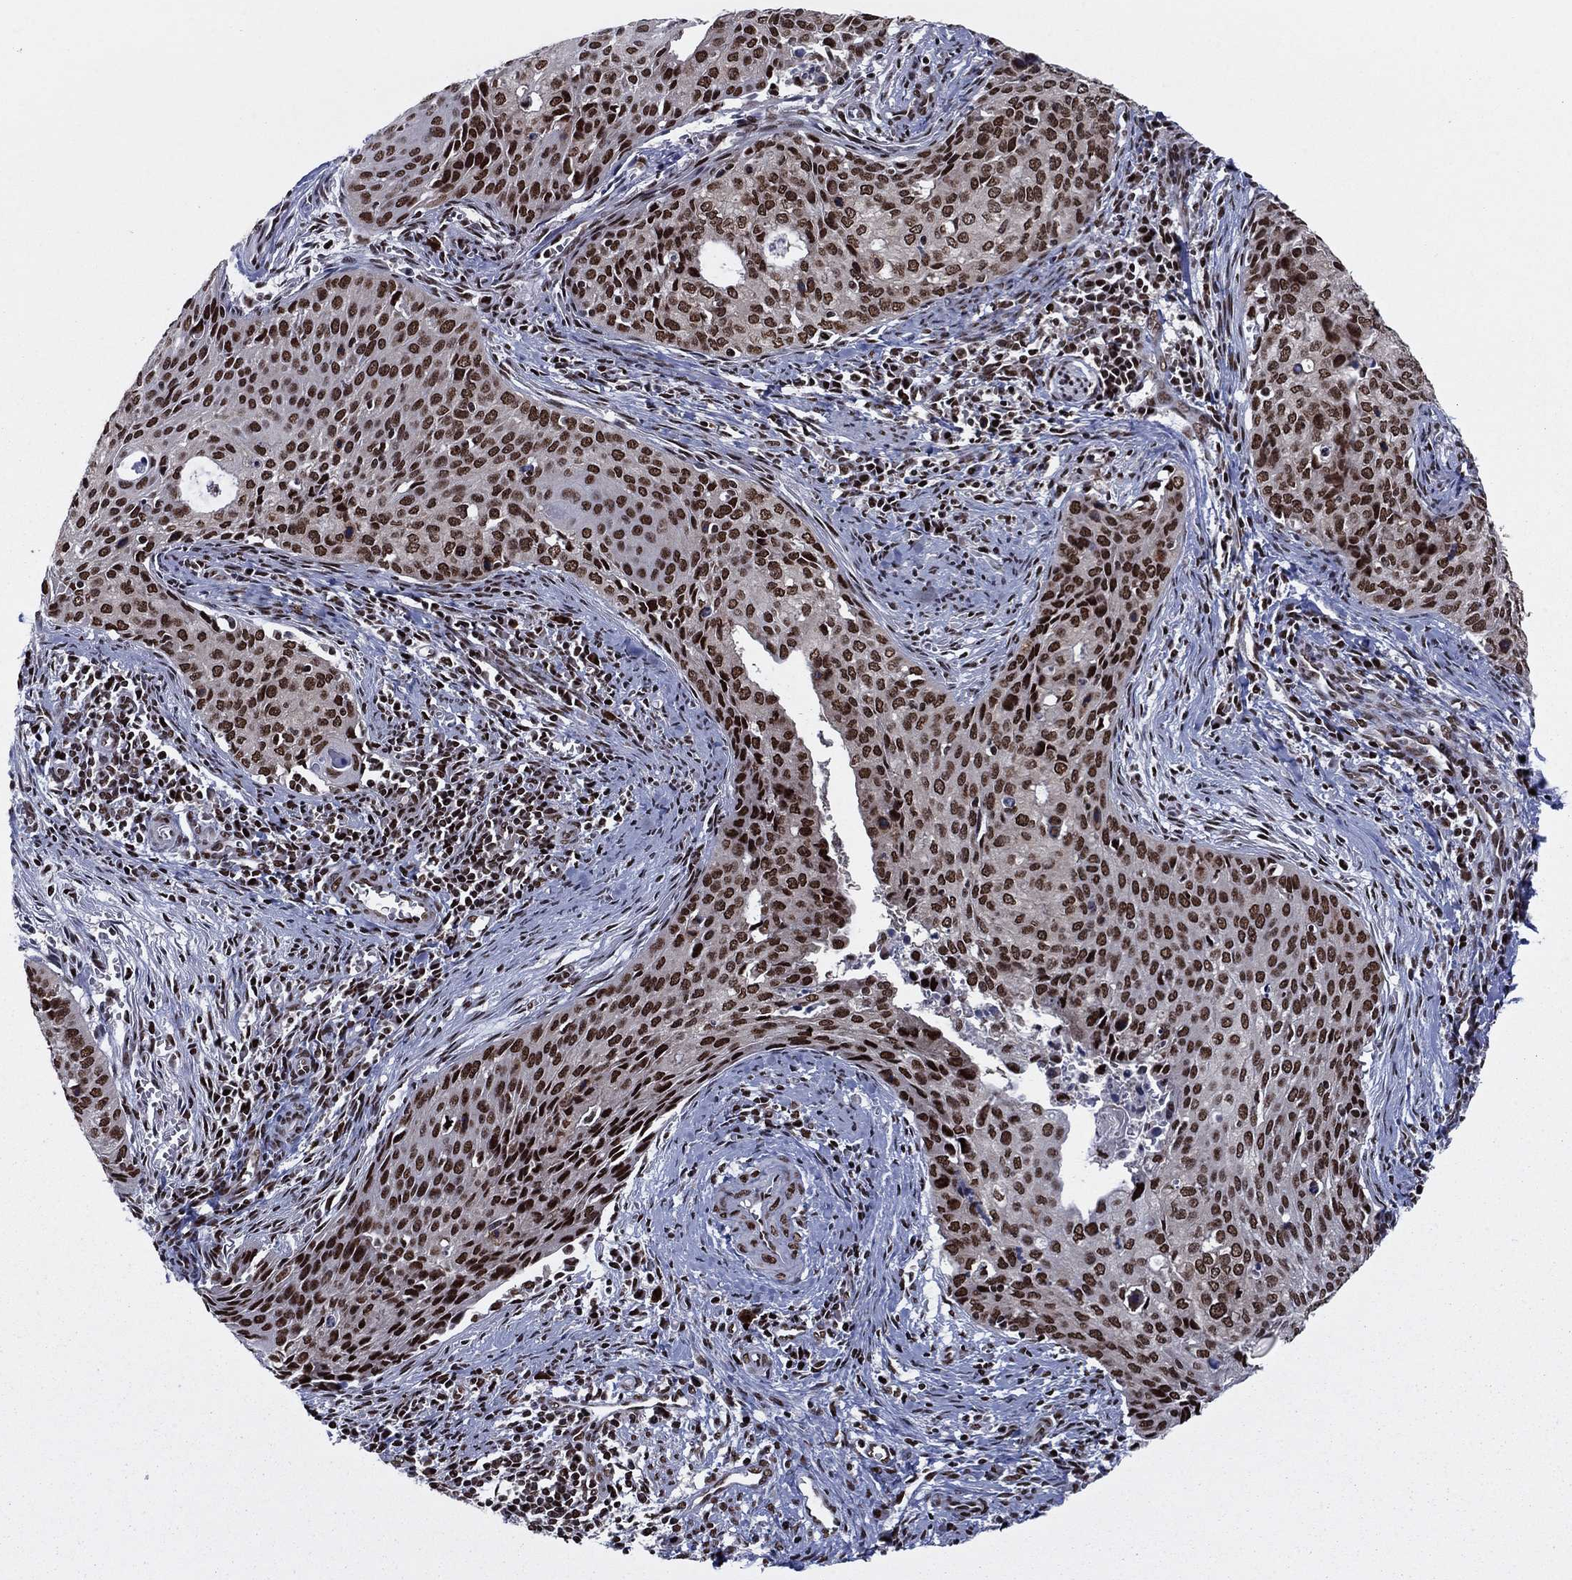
{"staining": {"intensity": "strong", "quantity": ">75%", "location": "nuclear"}, "tissue": "cervical cancer", "cell_type": "Tumor cells", "image_type": "cancer", "snomed": [{"axis": "morphology", "description": "Squamous cell carcinoma, NOS"}, {"axis": "topography", "description": "Cervix"}], "caption": "Protein positivity by immunohistochemistry (IHC) exhibits strong nuclear staining in approximately >75% of tumor cells in cervical cancer.", "gene": "USP54", "patient": {"sex": "female", "age": 29}}